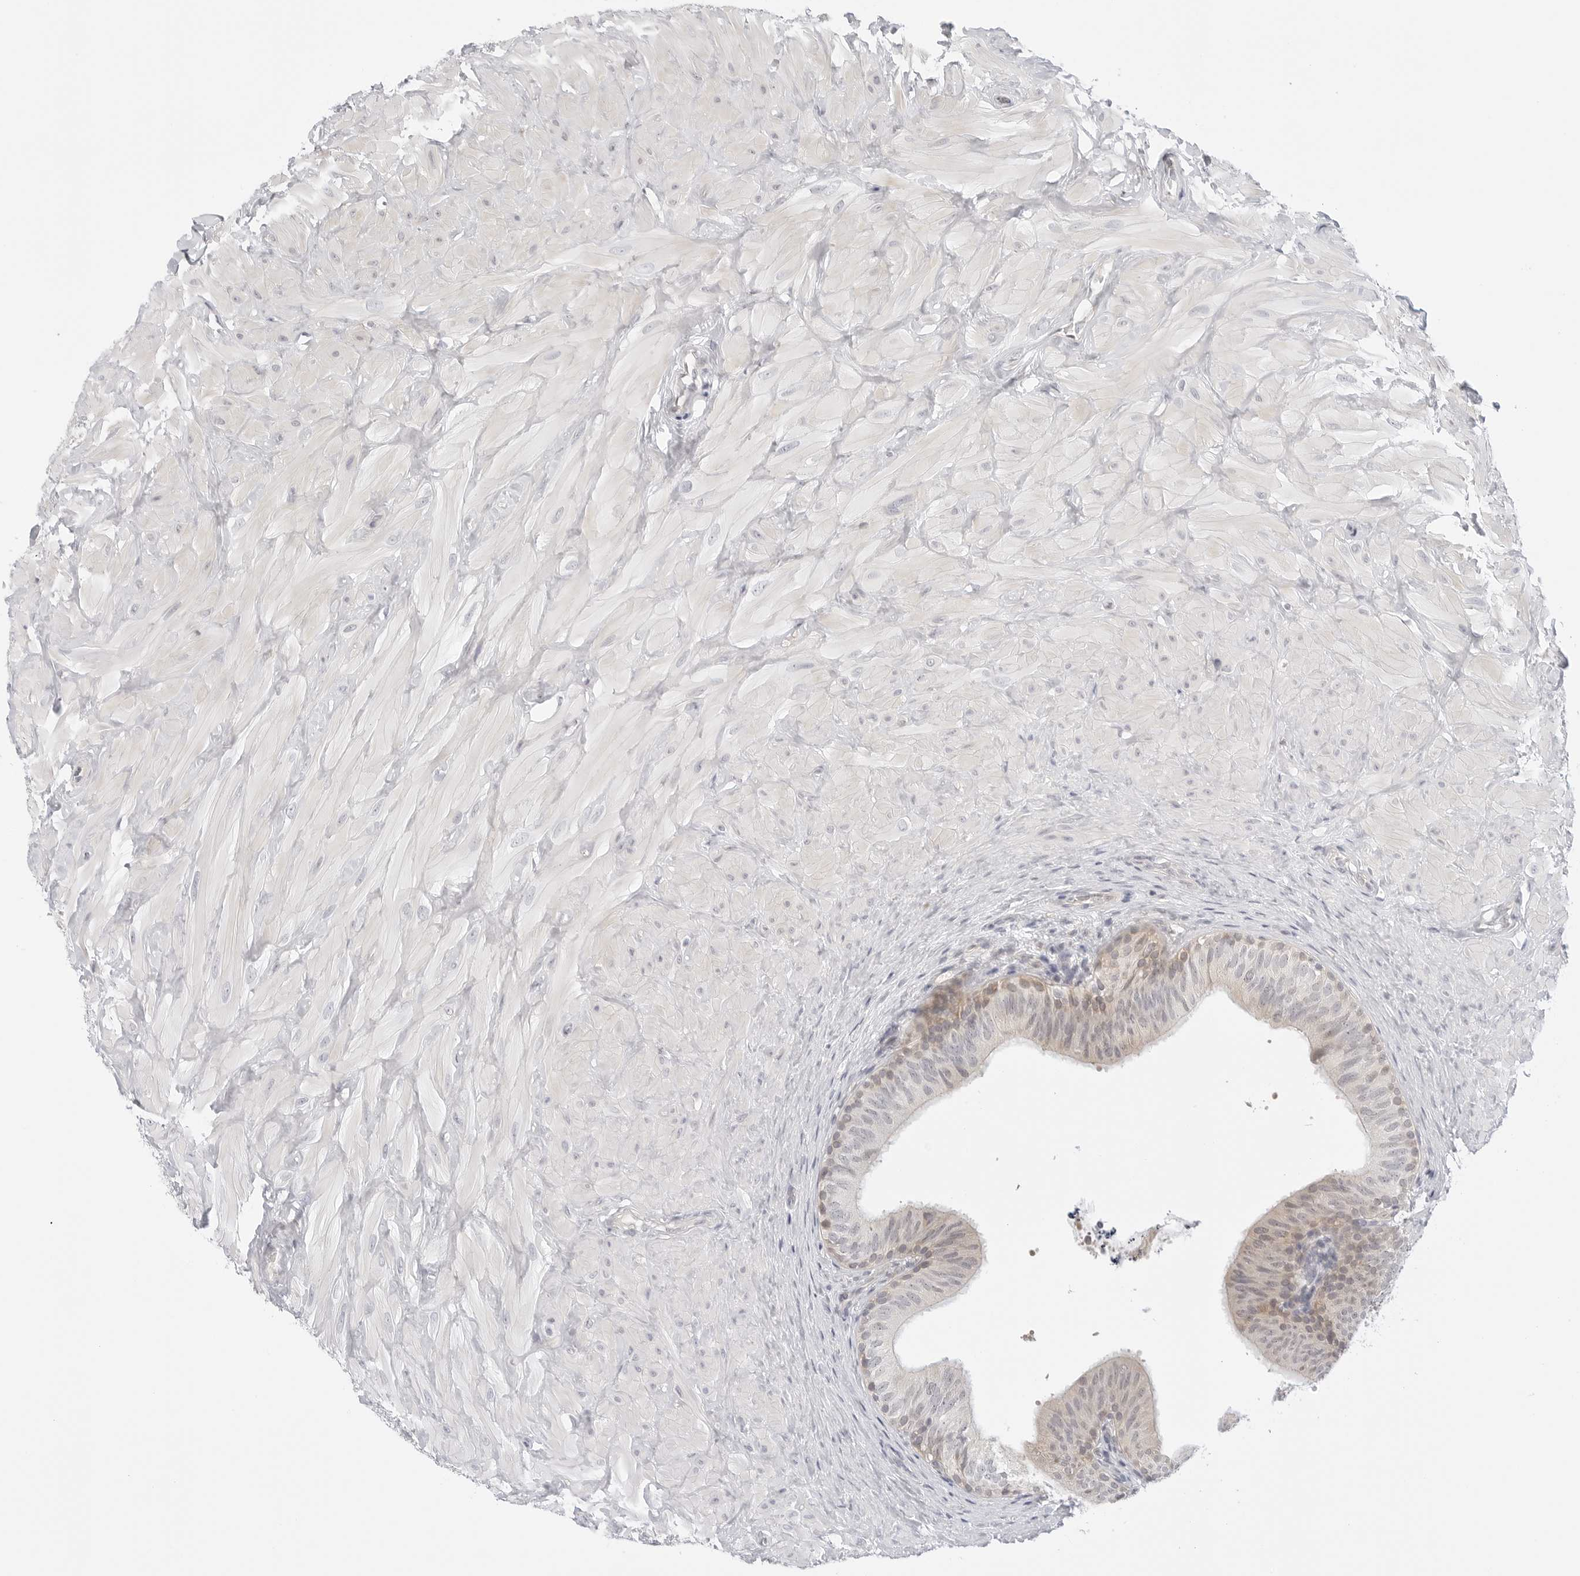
{"staining": {"intensity": "weak", "quantity": "<25%", "location": "cytoplasmic/membranous"}, "tissue": "epididymis", "cell_type": "Glandular cells", "image_type": "normal", "snomed": [{"axis": "morphology", "description": "Normal tissue, NOS"}, {"axis": "topography", "description": "Soft tissue"}, {"axis": "topography", "description": "Epididymis"}], "caption": "High power microscopy micrograph of an immunohistochemistry (IHC) photomicrograph of benign epididymis, revealing no significant expression in glandular cells. (Stains: DAB IHC with hematoxylin counter stain, Microscopy: brightfield microscopy at high magnification).", "gene": "TCP1", "patient": {"sex": "male", "age": 26}}